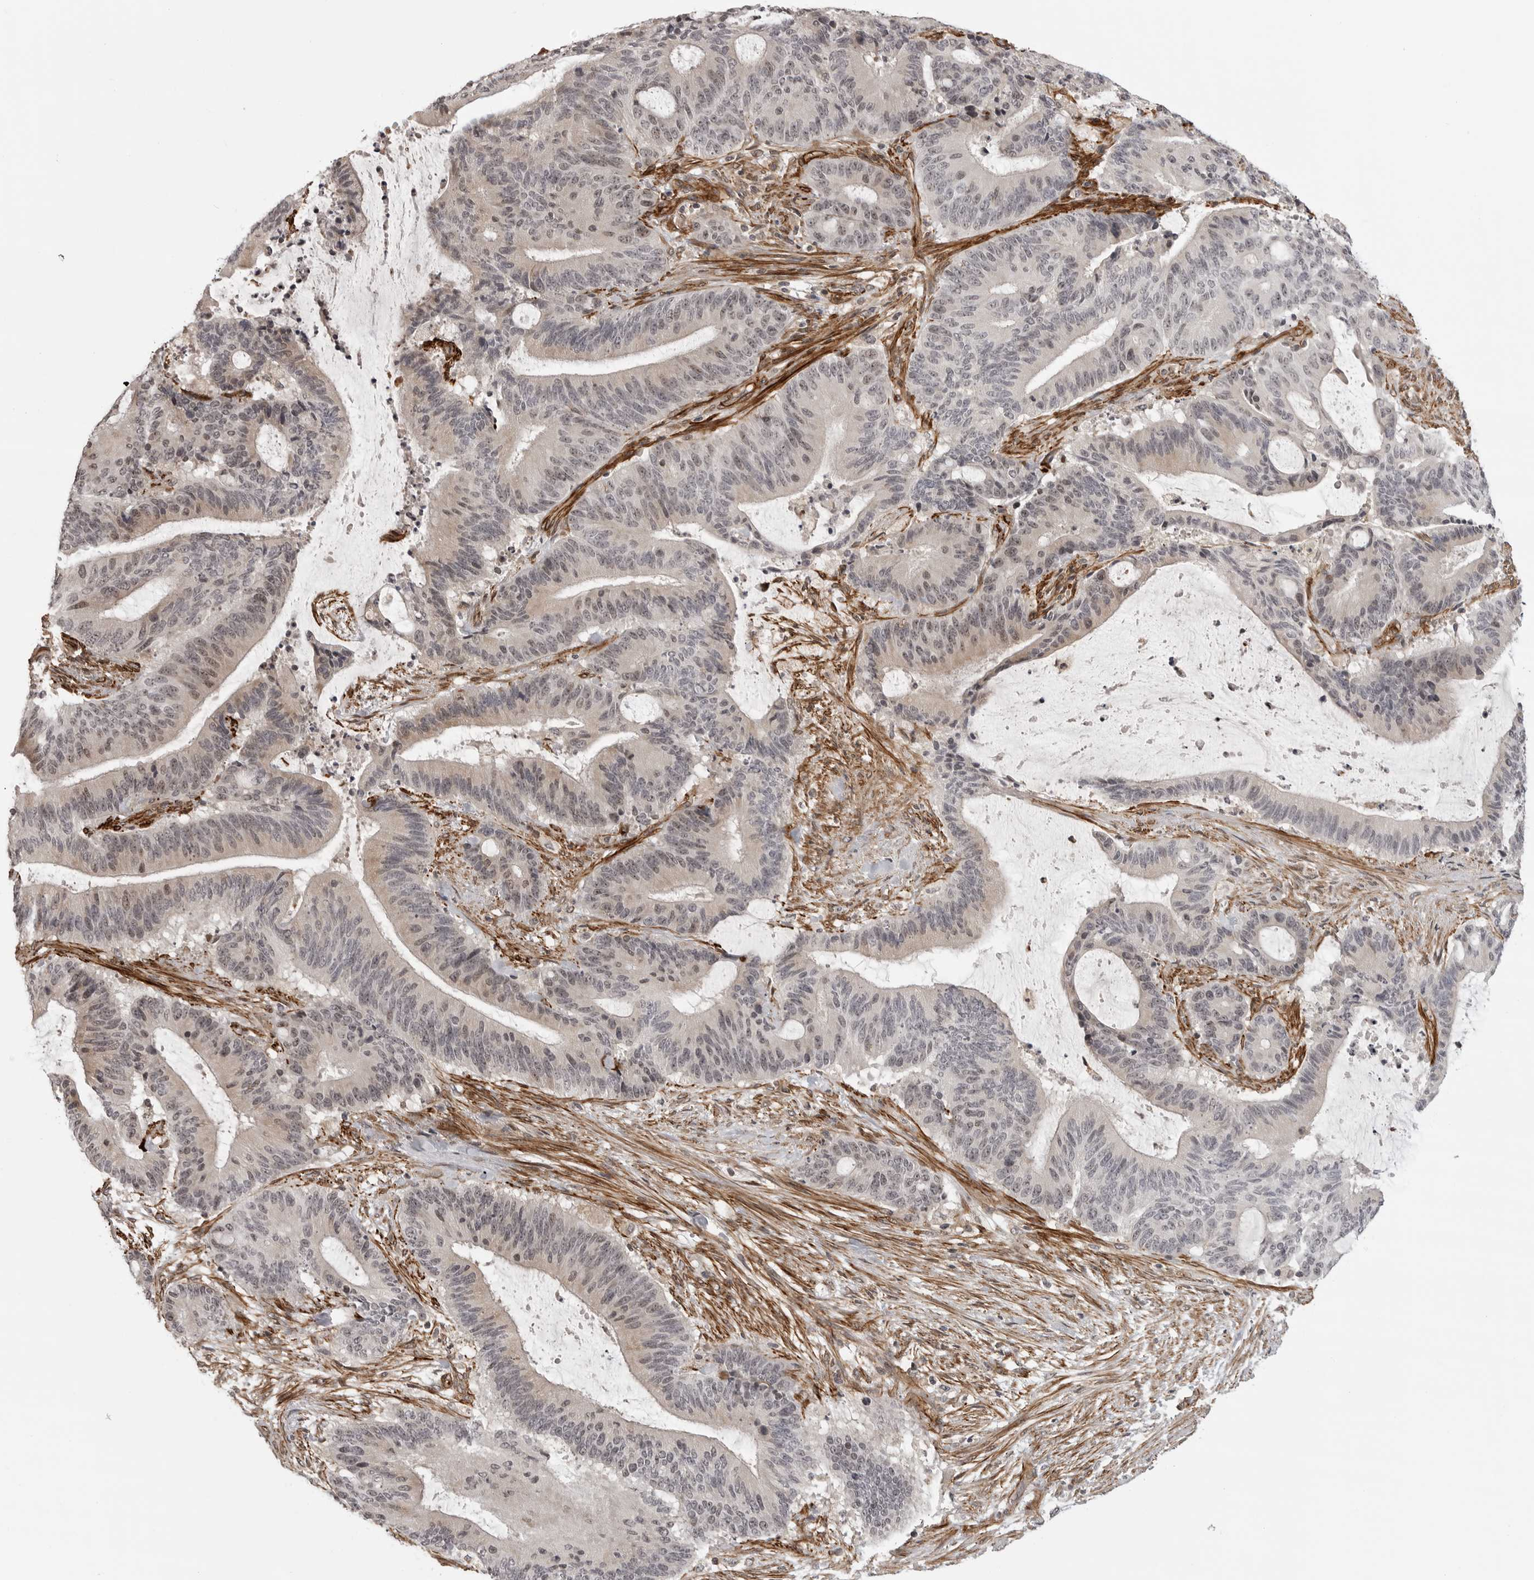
{"staining": {"intensity": "weak", "quantity": "<25%", "location": "nuclear"}, "tissue": "liver cancer", "cell_type": "Tumor cells", "image_type": "cancer", "snomed": [{"axis": "morphology", "description": "Normal tissue, NOS"}, {"axis": "morphology", "description": "Cholangiocarcinoma"}, {"axis": "topography", "description": "Liver"}, {"axis": "topography", "description": "Peripheral nerve tissue"}], "caption": "A histopathology image of liver cancer stained for a protein shows no brown staining in tumor cells. (DAB immunohistochemistry (IHC) visualized using brightfield microscopy, high magnification).", "gene": "TUT4", "patient": {"sex": "female", "age": 73}}